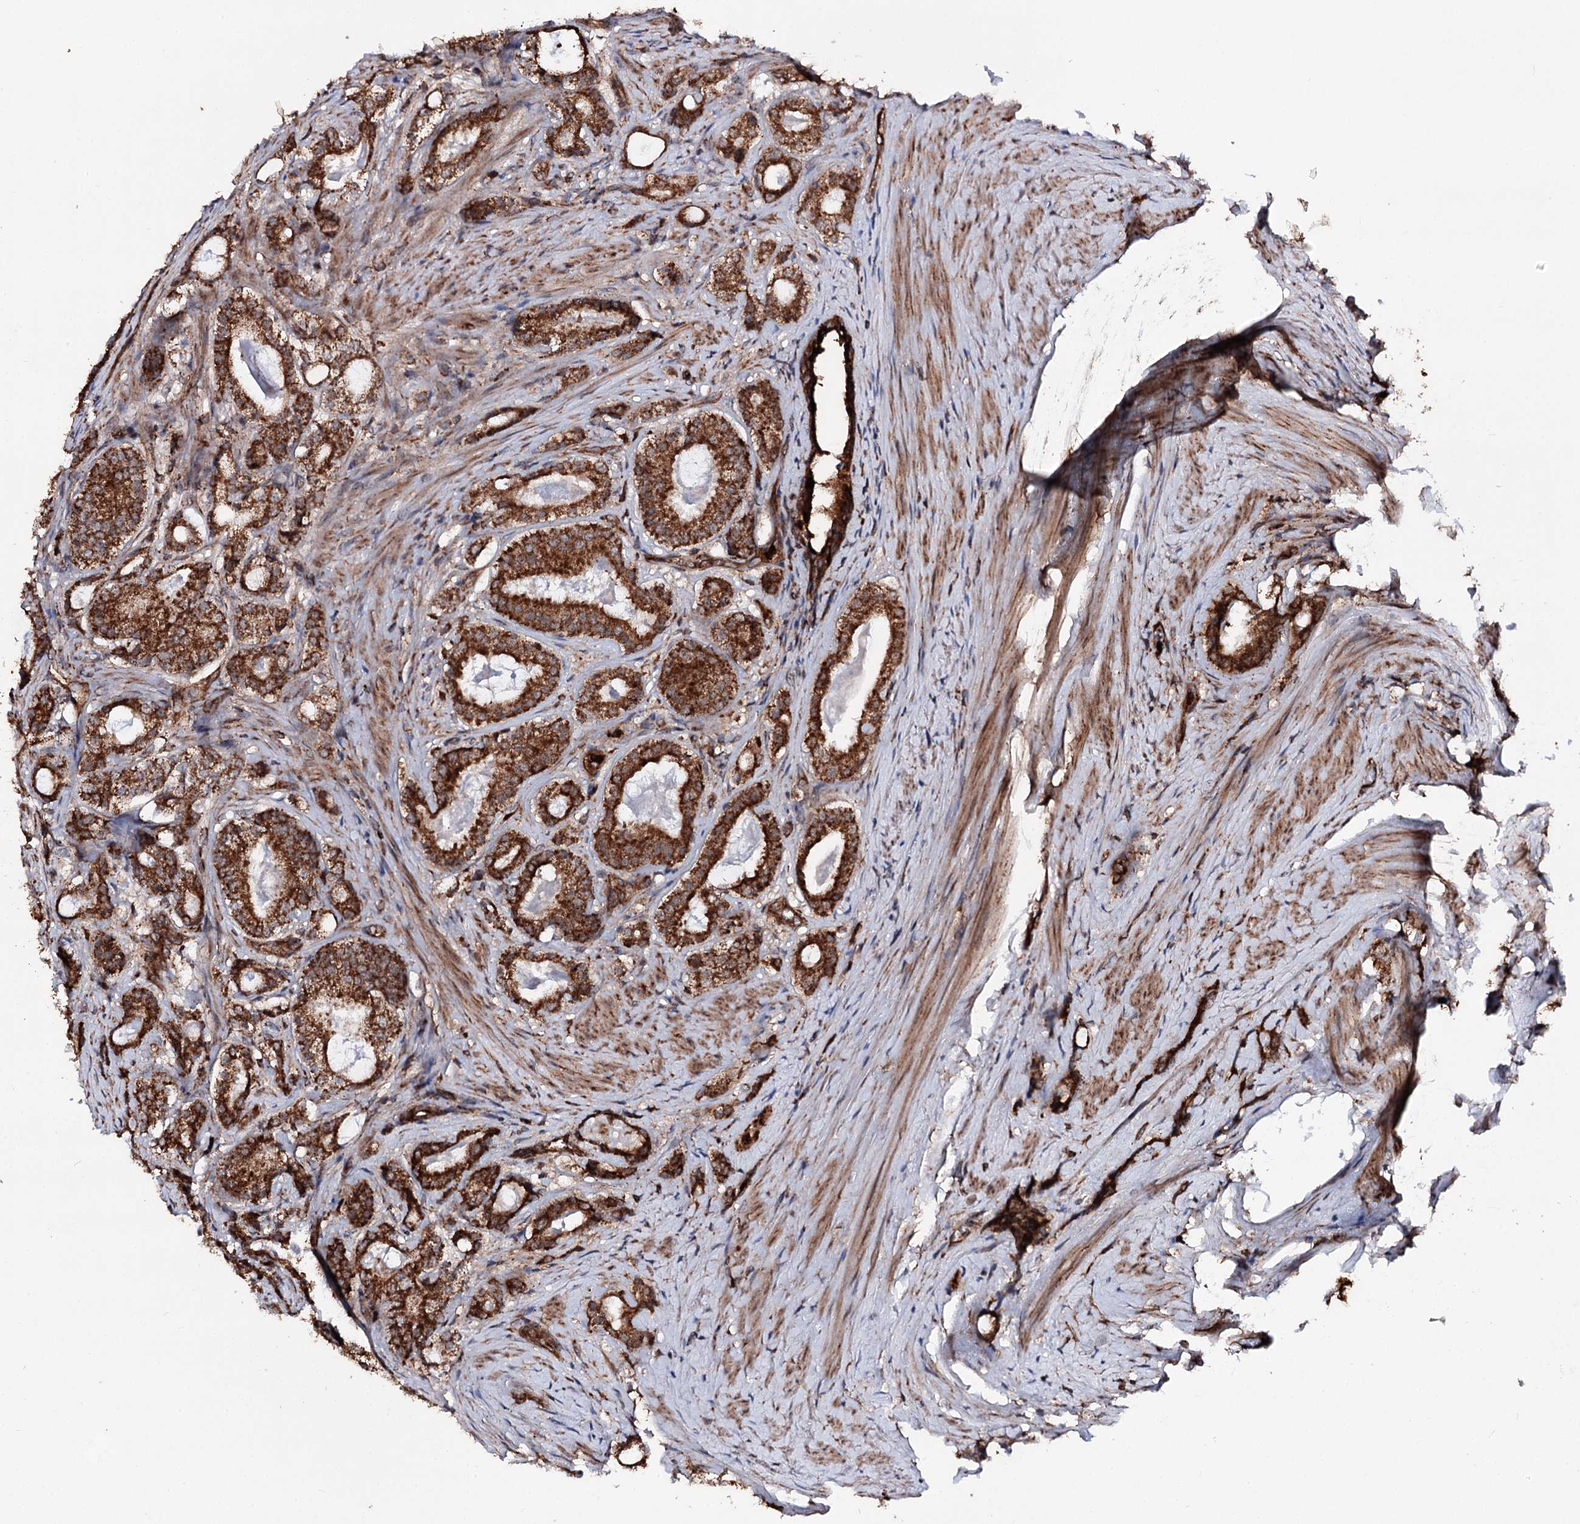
{"staining": {"intensity": "strong", "quantity": ">75%", "location": "cytoplasmic/membranous"}, "tissue": "prostate cancer", "cell_type": "Tumor cells", "image_type": "cancer", "snomed": [{"axis": "morphology", "description": "Adenocarcinoma, High grade"}, {"axis": "topography", "description": "Prostate"}], "caption": "A micrograph showing strong cytoplasmic/membranous staining in approximately >75% of tumor cells in prostate cancer, as visualized by brown immunohistochemical staining.", "gene": "FGFR1OP2", "patient": {"sex": "male", "age": 63}}